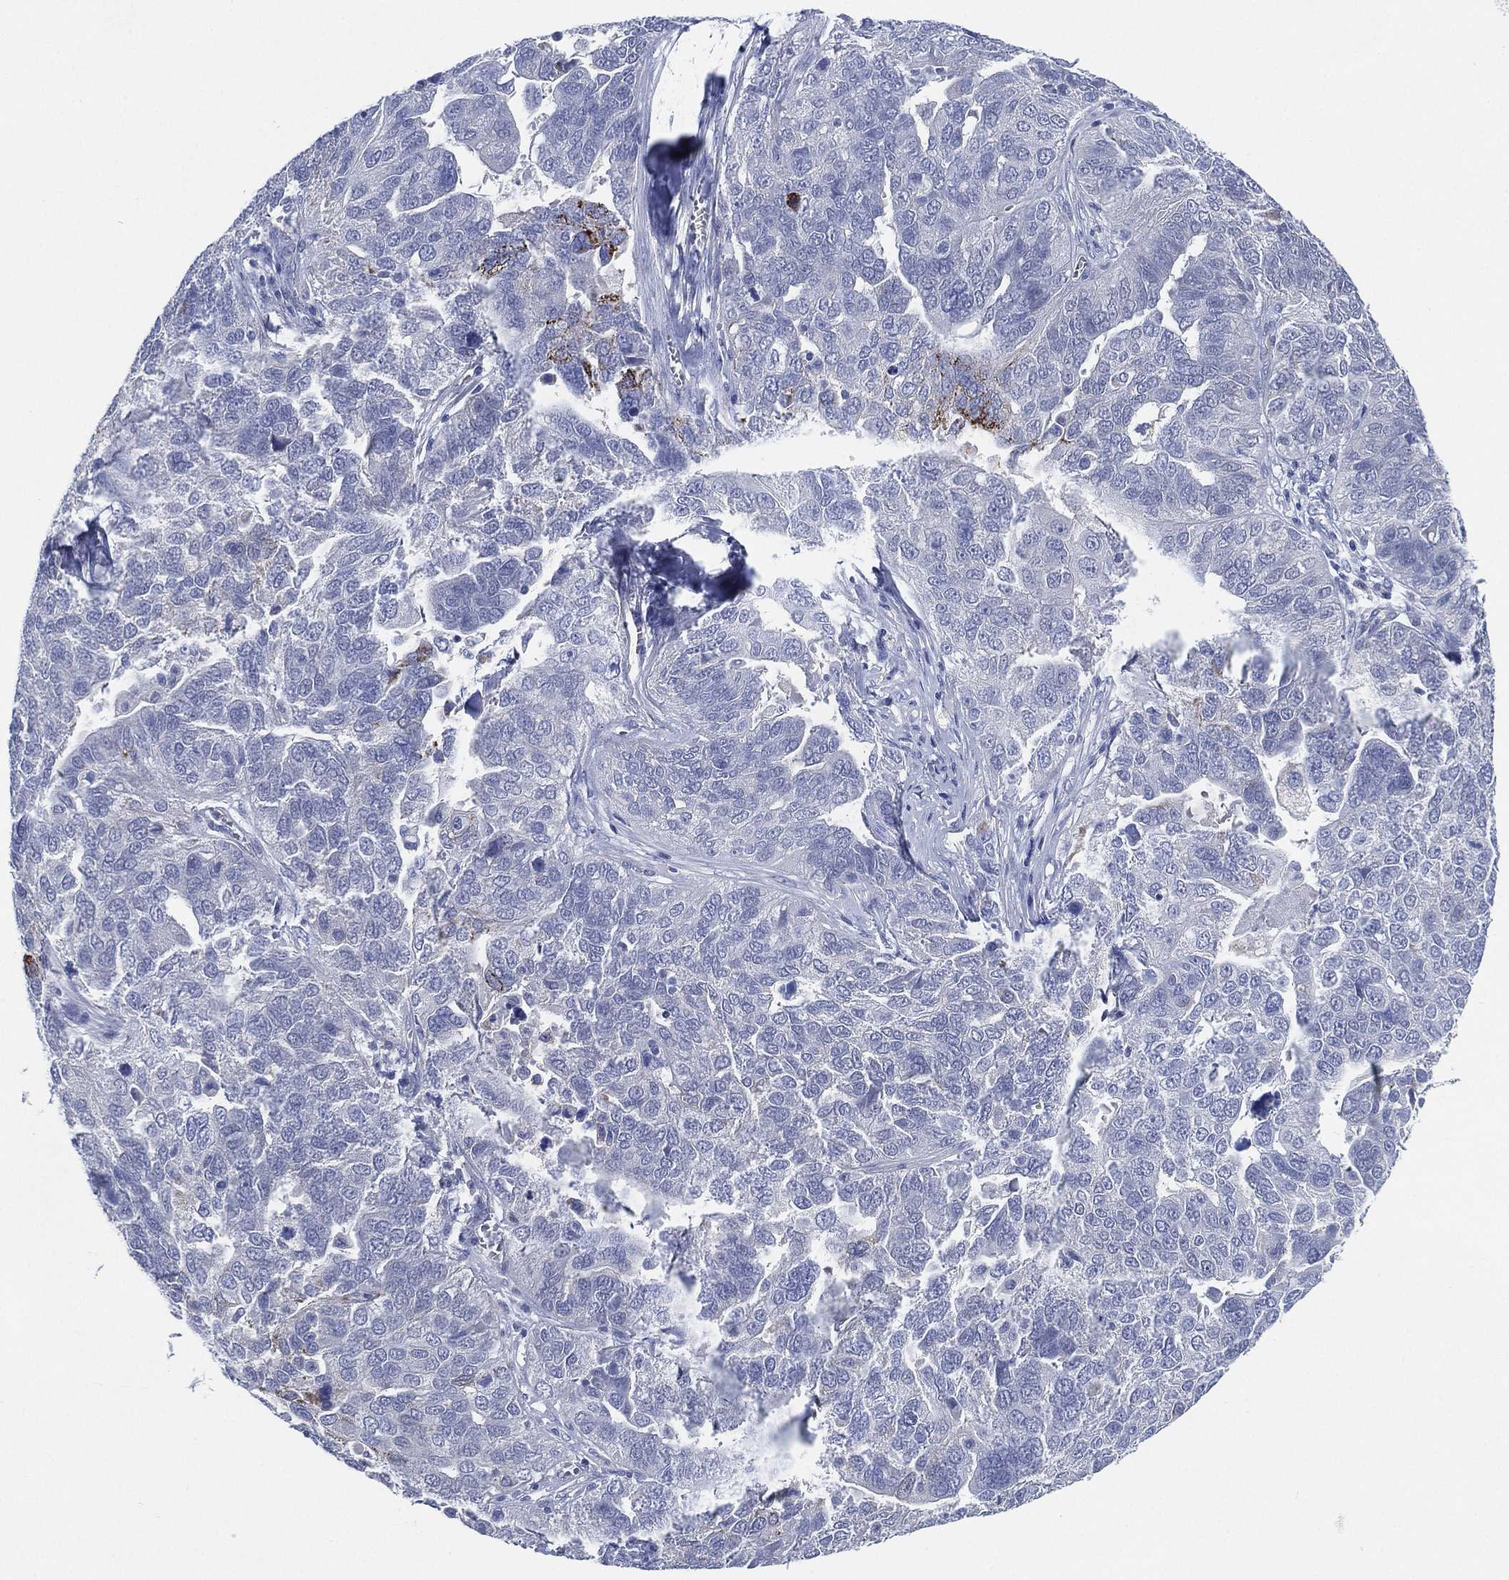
{"staining": {"intensity": "negative", "quantity": "none", "location": "none"}, "tissue": "ovarian cancer", "cell_type": "Tumor cells", "image_type": "cancer", "snomed": [{"axis": "morphology", "description": "Carcinoma, endometroid"}, {"axis": "topography", "description": "Soft tissue"}, {"axis": "topography", "description": "Ovary"}], "caption": "Immunohistochemistry (IHC) of ovarian cancer (endometroid carcinoma) shows no staining in tumor cells.", "gene": "C5orf46", "patient": {"sex": "female", "age": 52}}